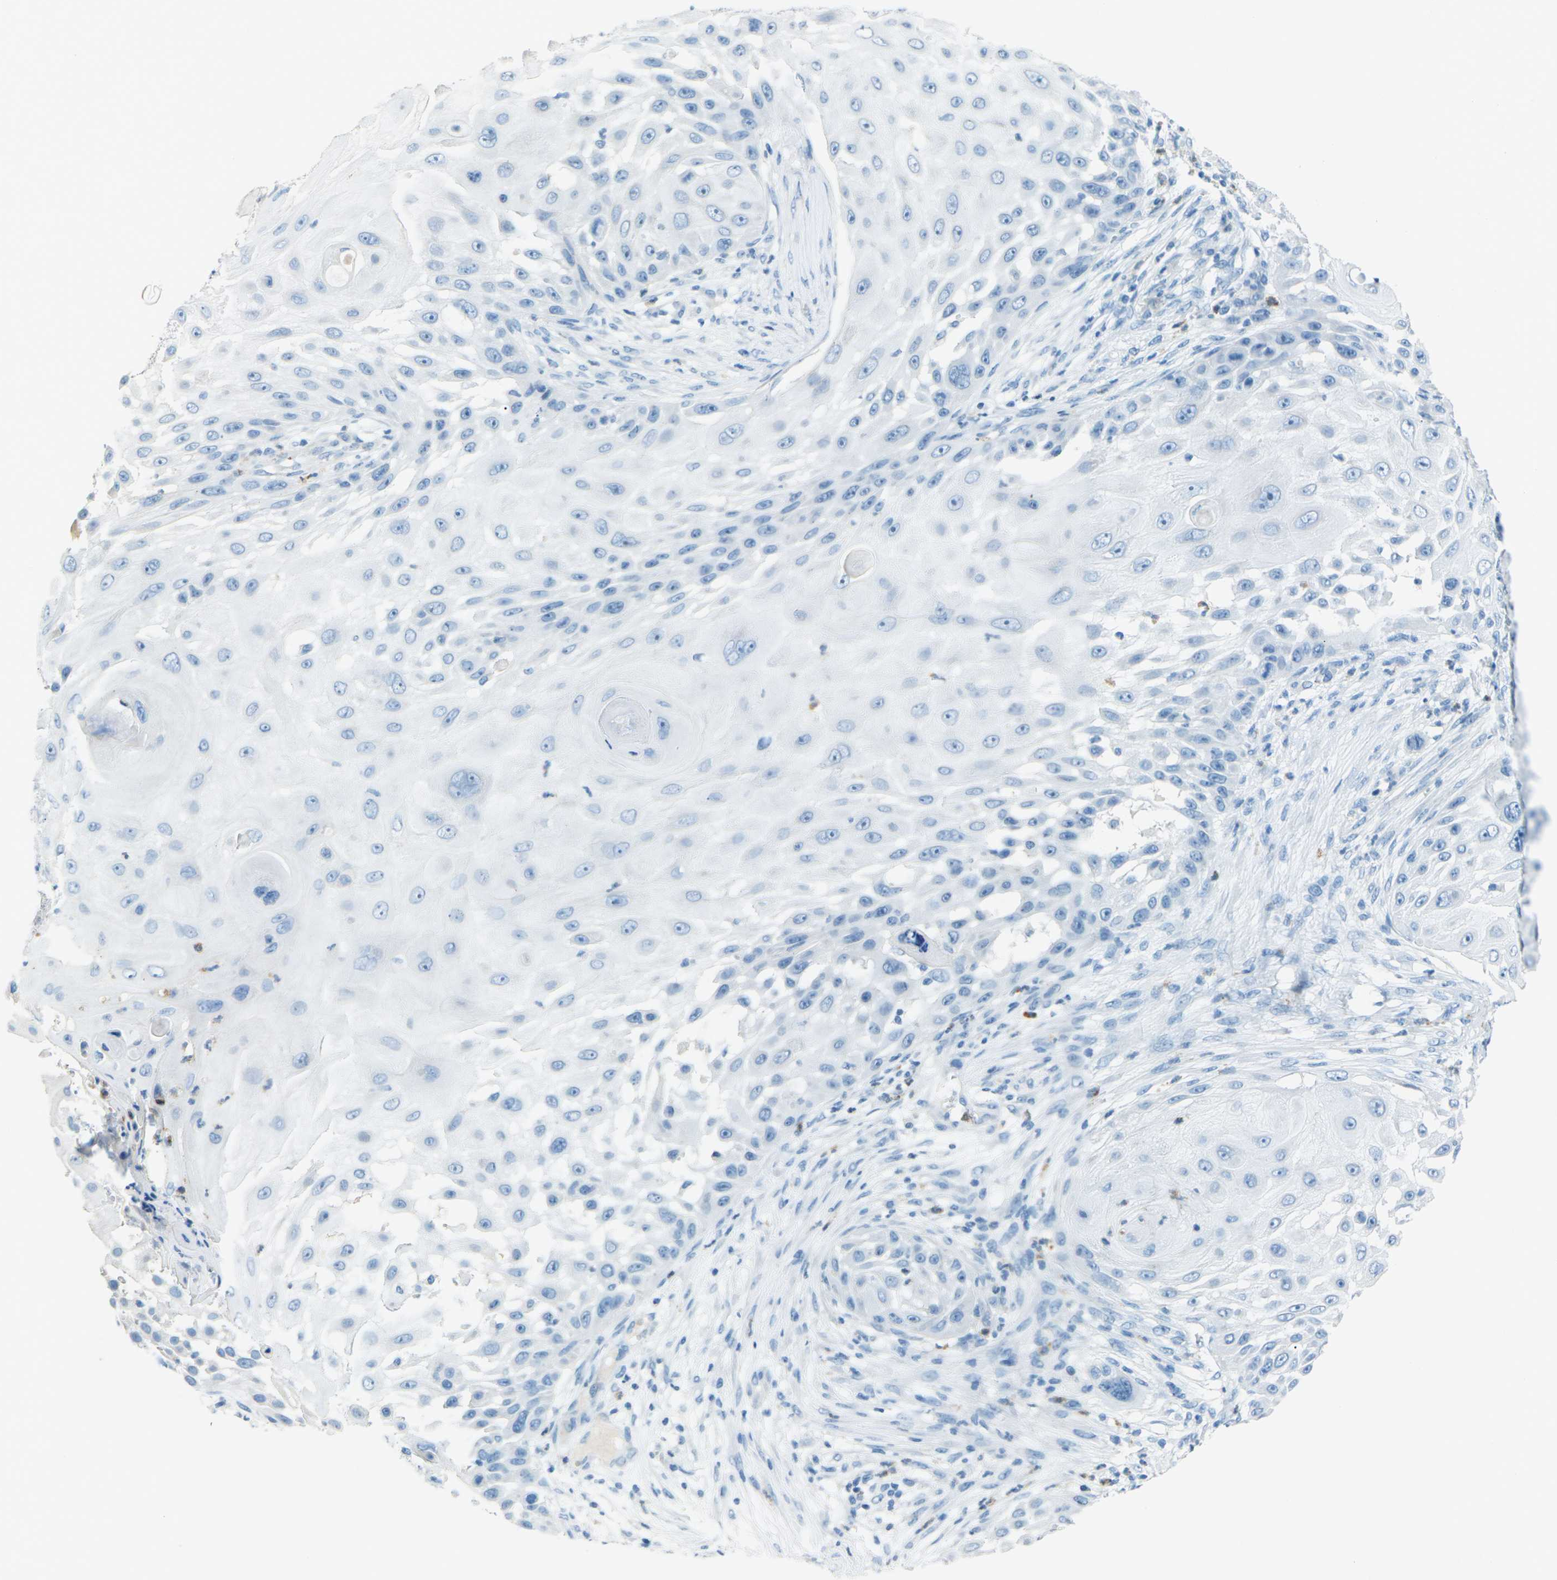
{"staining": {"intensity": "negative", "quantity": "none", "location": "none"}, "tissue": "skin cancer", "cell_type": "Tumor cells", "image_type": "cancer", "snomed": [{"axis": "morphology", "description": "Squamous cell carcinoma, NOS"}, {"axis": "topography", "description": "Skin"}], "caption": "This is an immunohistochemistry histopathology image of human skin squamous cell carcinoma. There is no positivity in tumor cells.", "gene": "CDH16", "patient": {"sex": "female", "age": 44}}